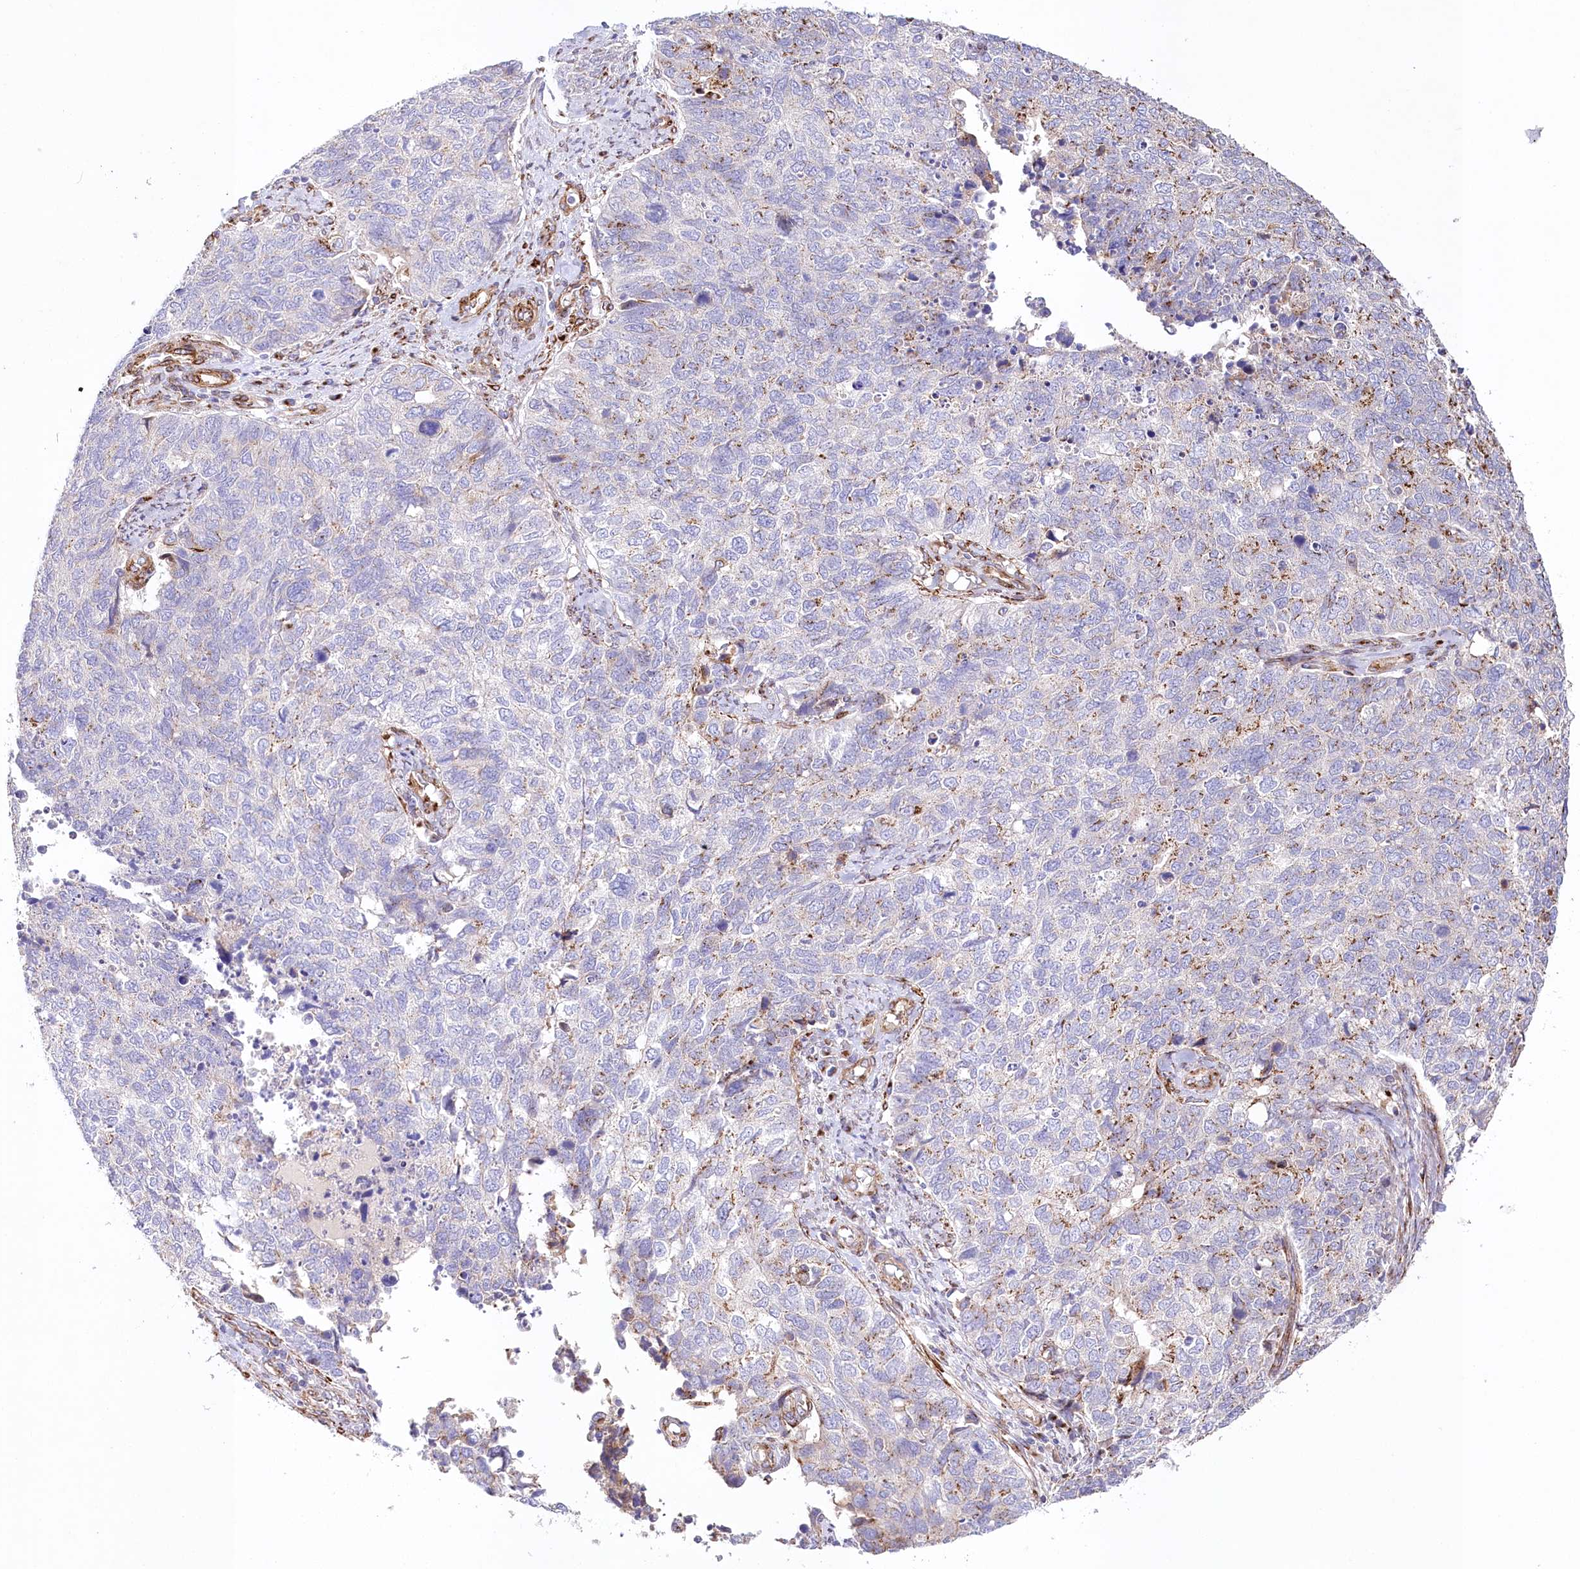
{"staining": {"intensity": "moderate", "quantity": "<25%", "location": "cytoplasmic/membranous"}, "tissue": "cervical cancer", "cell_type": "Tumor cells", "image_type": "cancer", "snomed": [{"axis": "morphology", "description": "Squamous cell carcinoma, NOS"}, {"axis": "topography", "description": "Cervix"}], "caption": "Protein positivity by immunohistochemistry exhibits moderate cytoplasmic/membranous staining in about <25% of tumor cells in cervical cancer. The staining was performed using DAB (3,3'-diaminobenzidine), with brown indicating positive protein expression. Nuclei are stained blue with hematoxylin.", "gene": "ABRAXAS2", "patient": {"sex": "female", "age": 63}}